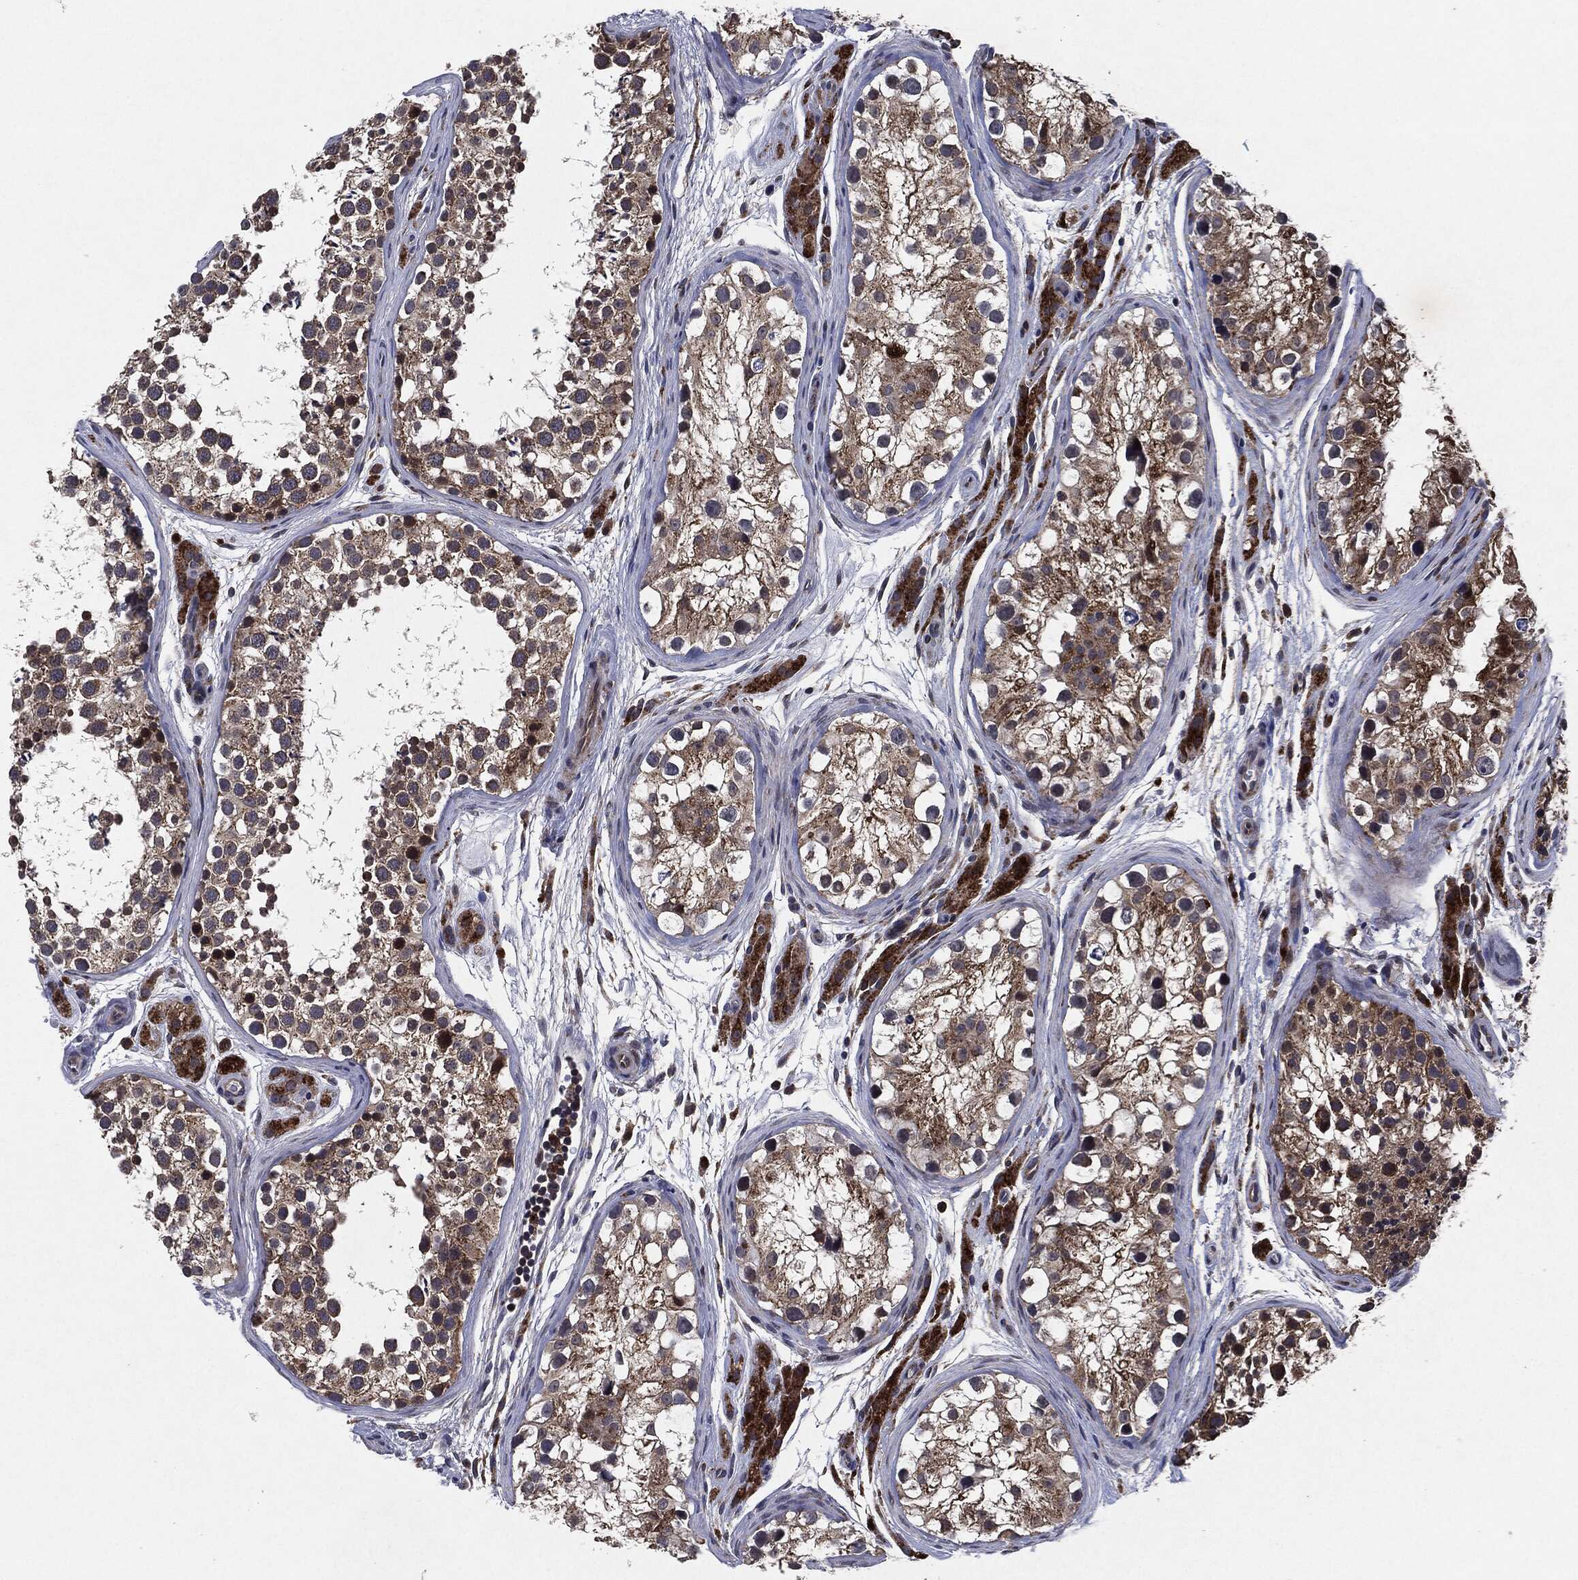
{"staining": {"intensity": "moderate", "quantity": ">75%", "location": "cytoplasmic/membranous"}, "tissue": "testis", "cell_type": "Cells in seminiferous ducts", "image_type": "normal", "snomed": [{"axis": "morphology", "description": "Normal tissue, NOS"}, {"axis": "topography", "description": "Testis"}], "caption": "DAB immunohistochemical staining of normal testis displays moderate cytoplasmic/membranous protein staining in approximately >75% of cells in seminiferous ducts. (IHC, brightfield microscopy, high magnification).", "gene": "SLC31A2", "patient": {"sex": "male", "age": 31}}